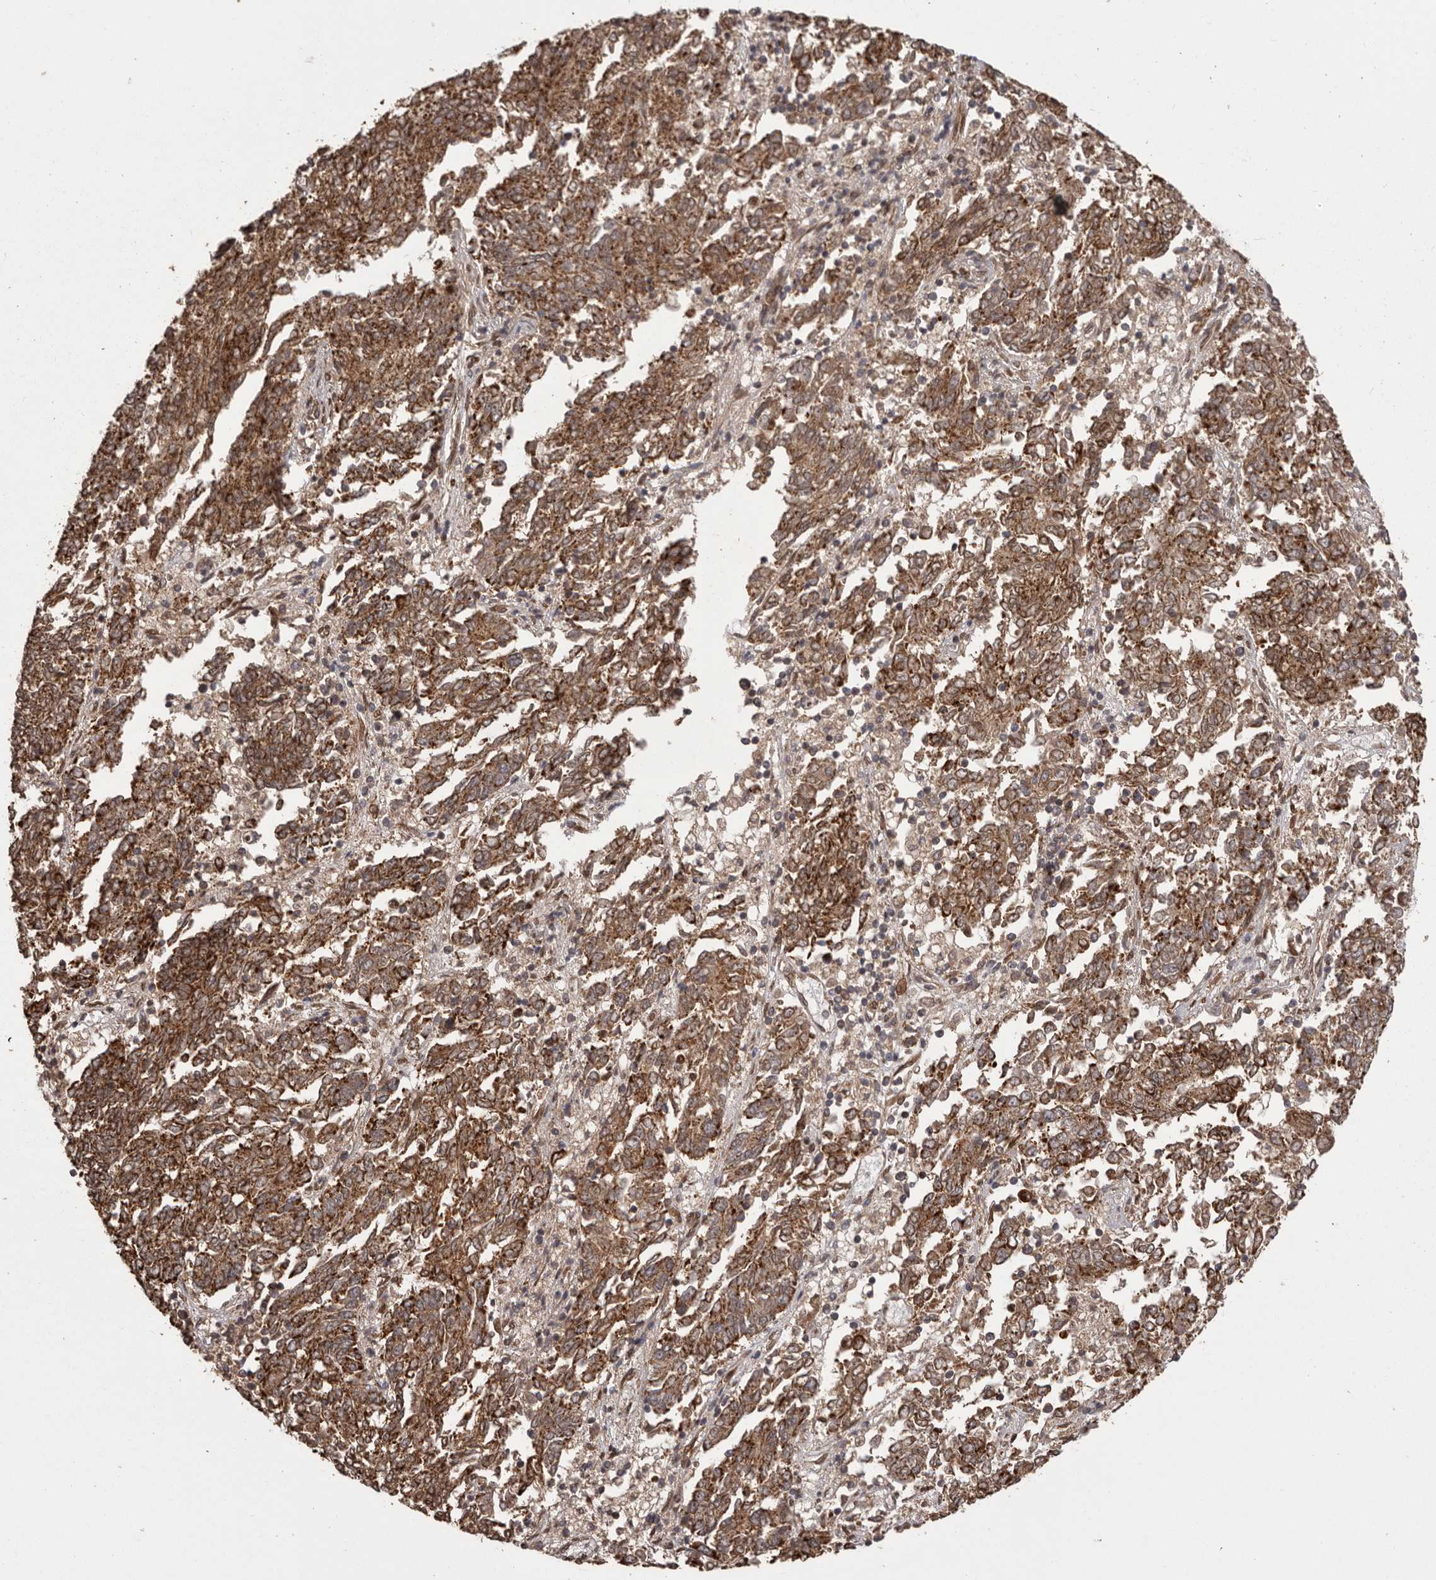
{"staining": {"intensity": "strong", "quantity": ">75%", "location": "cytoplasmic/membranous"}, "tissue": "endometrial cancer", "cell_type": "Tumor cells", "image_type": "cancer", "snomed": [{"axis": "morphology", "description": "Adenocarcinoma, NOS"}, {"axis": "topography", "description": "Endometrium"}], "caption": "A brown stain labels strong cytoplasmic/membranous staining of a protein in endometrial cancer (adenocarcinoma) tumor cells. (DAB (3,3'-diaminobenzidine) = brown stain, brightfield microscopy at high magnification).", "gene": "CHRM2", "patient": {"sex": "female", "age": 80}}